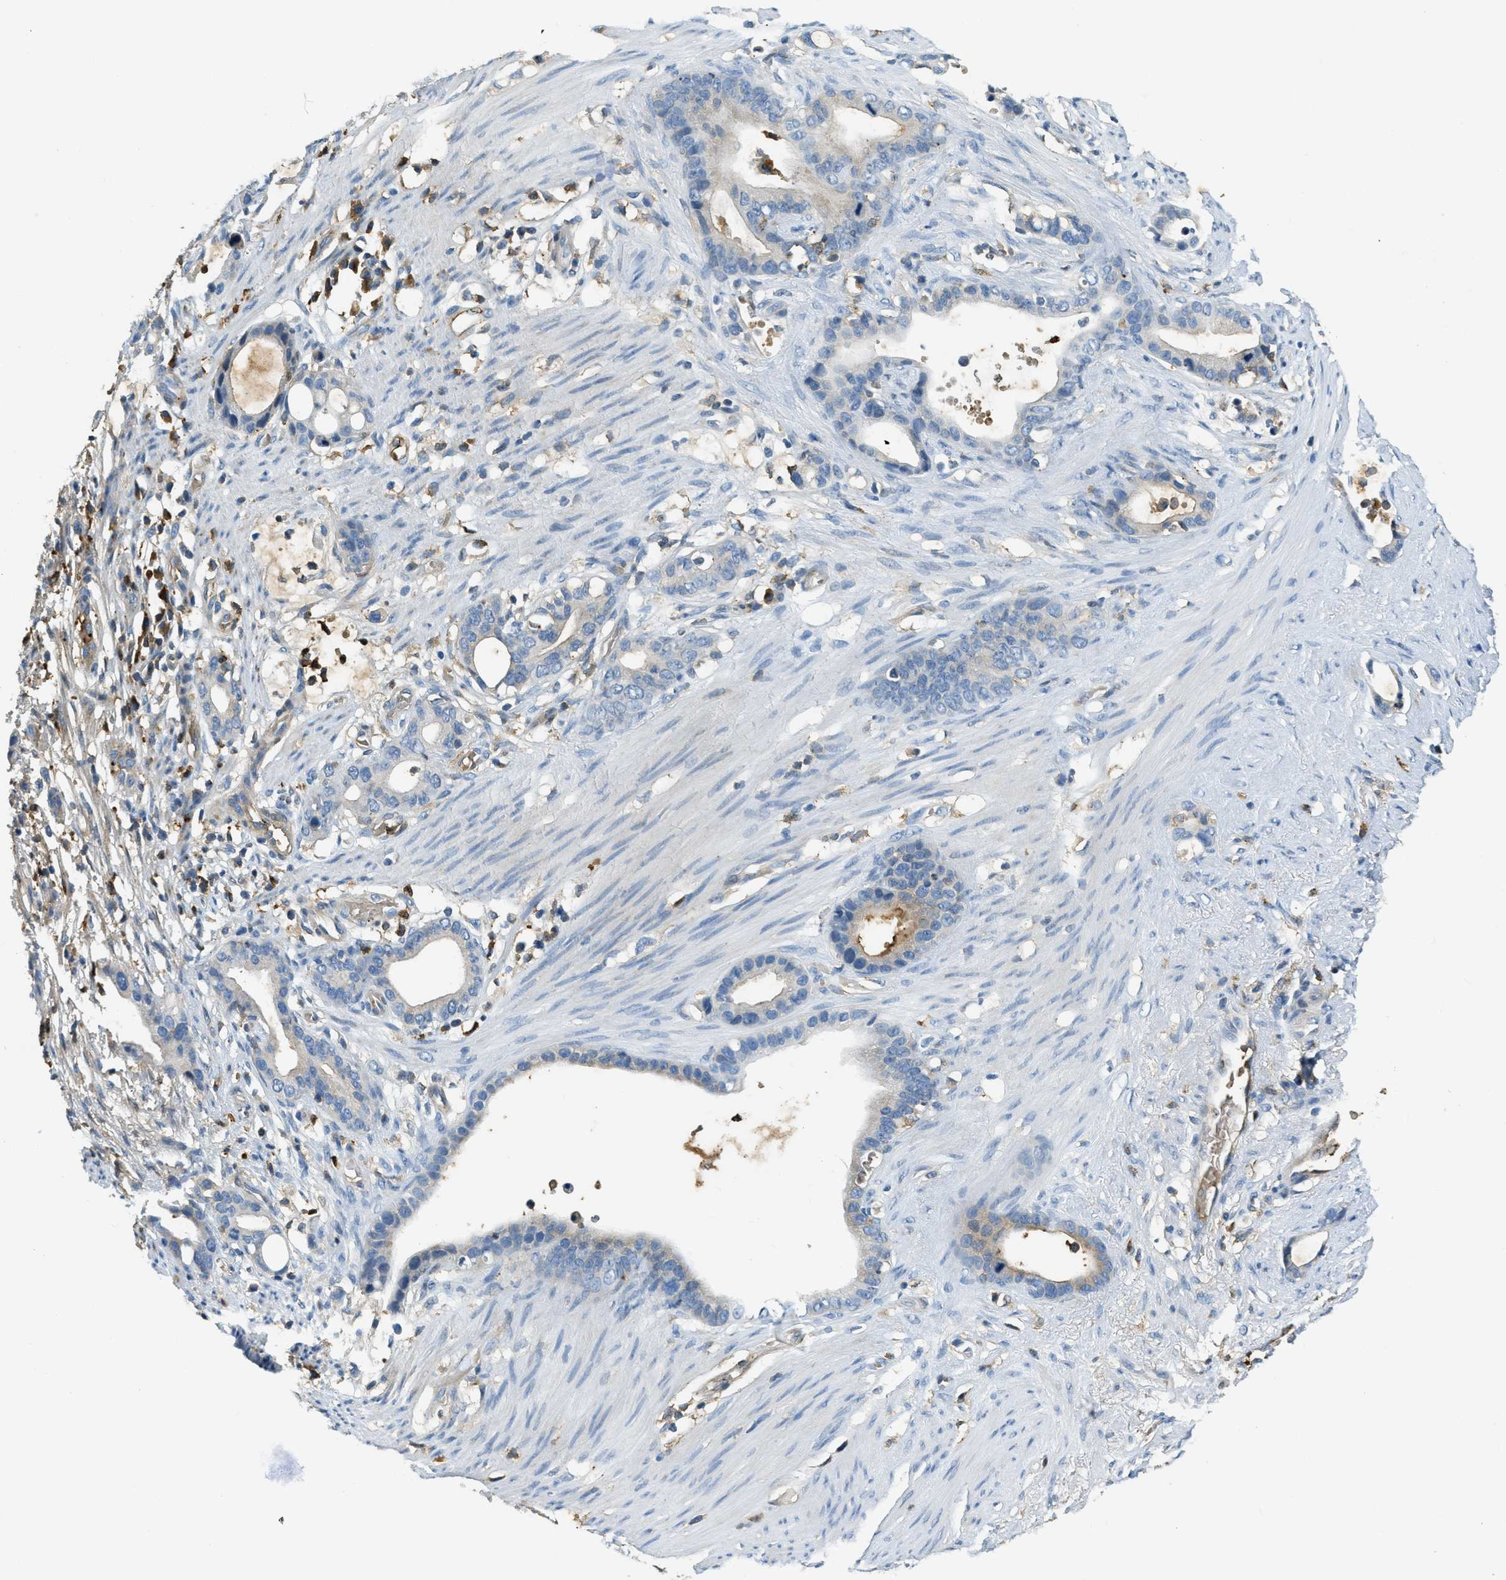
{"staining": {"intensity": "weak", "quantity": "<25%", "location": "cytoplasmic/membranous"}, "tissue": "stomach cancer", "cell_type": "Tumor cells", "image_type": "cancer", "snomed": [{"axis": "morphology", "description": "Adenocarcinoma, NOS"}, {"axis": "topography", "description": "Stomach"}], "caption": "A histopathology image of human stomach cancer (adenocarcinoma) is negative for staining in tumor cells.", "gene": "PRTN3", "patient": {"sex": "female", "age": 75}}